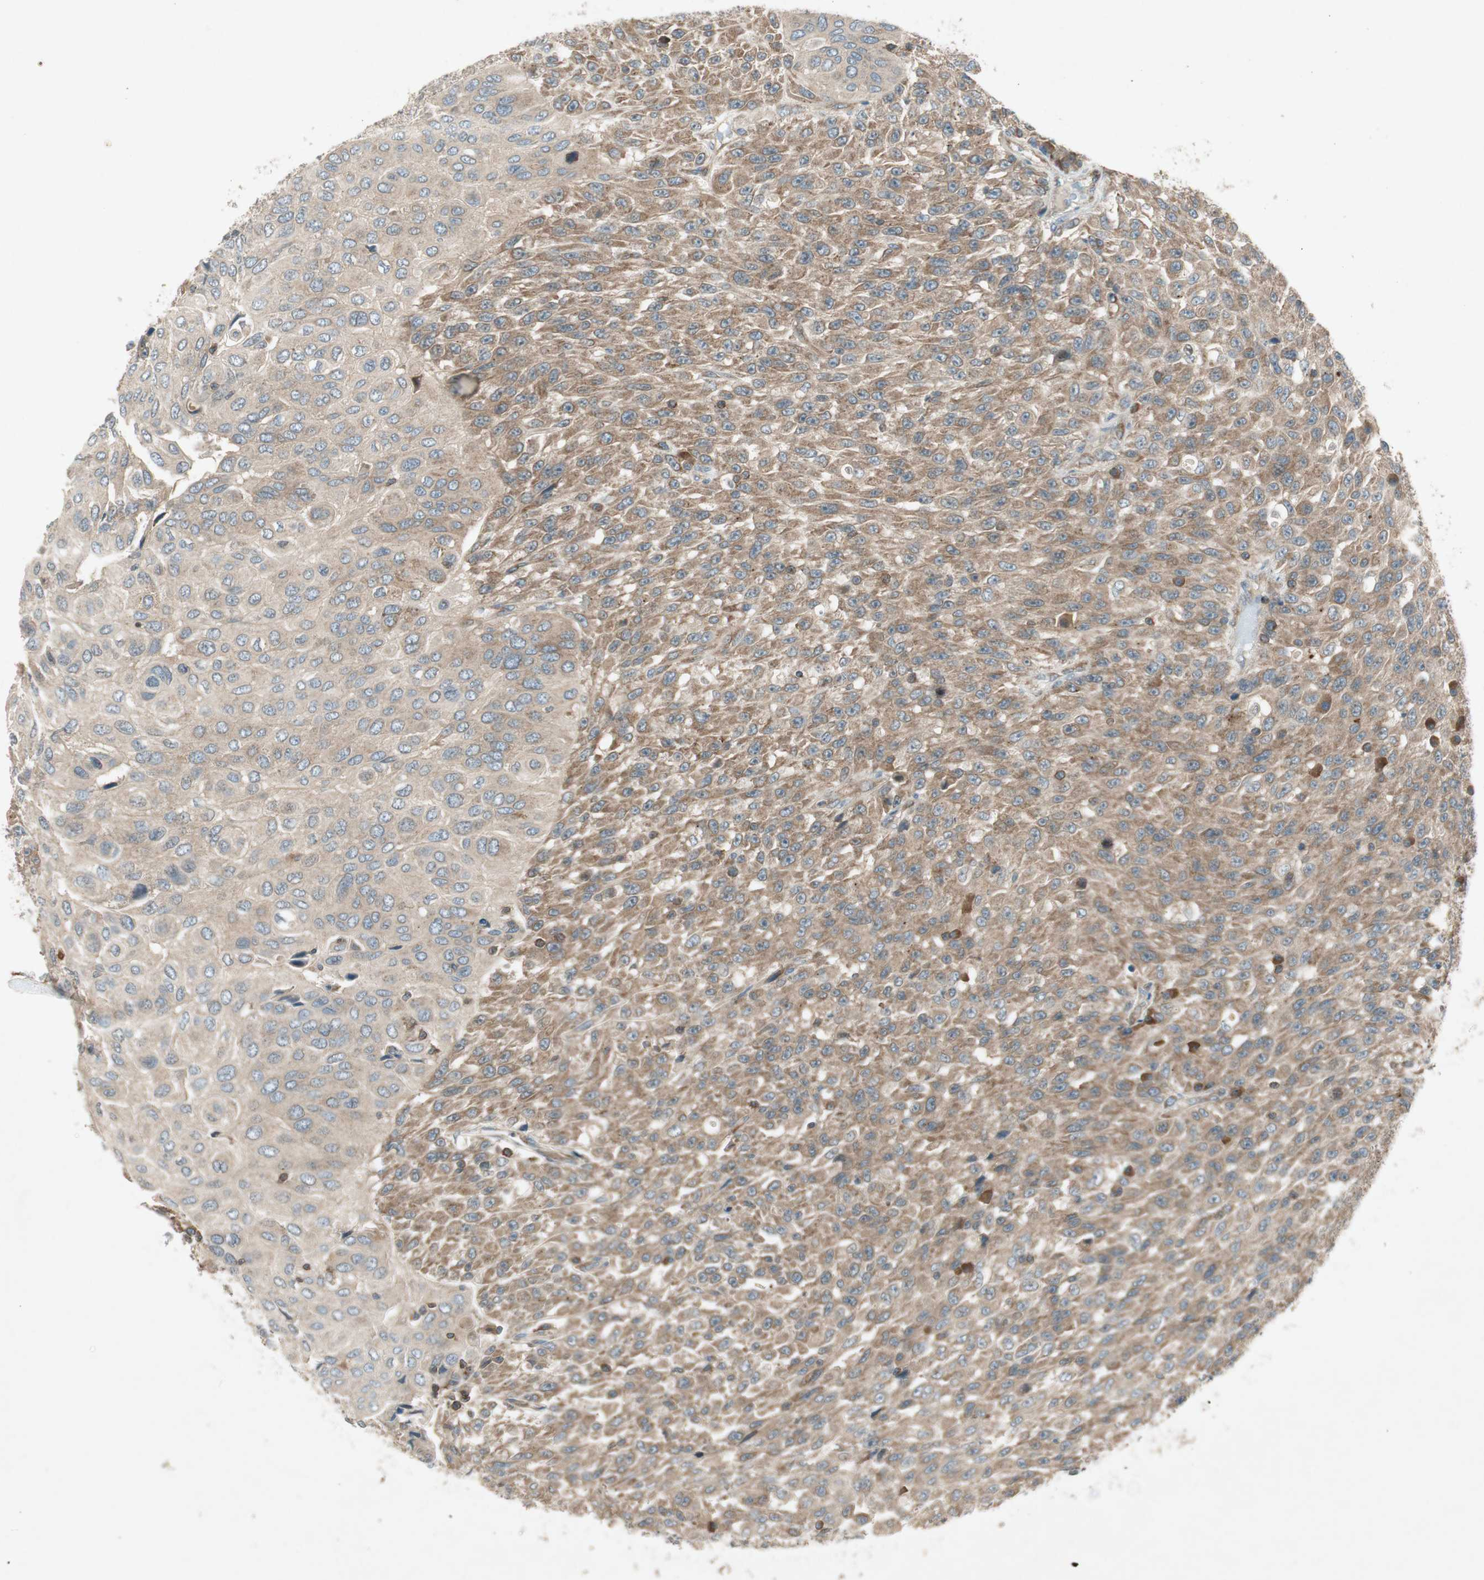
{"staining": {"intensity": "strong", "quantity": ">75%", "location": "cytoplasmic/membranous"}, "tissue": "urothelial cancer", "cell_type": "Tumor cells", "image_type": "cancer", "snomed": [{"axis": "morphology", "description": "Urothelial carcinoma, High grade"}, {"axis": "topography", "description": "Urinary bladder"}], "caption": "Protein staining of urothelial carcinoma (high-grade) tissue demonstrates strong cytoplasmic/membranous expression in about >75% of tumor cells. (brown staining indicates protein expression, while blue staining denotes nuclei).", "gene": "CHADL", "patient": {"sex": "male", "age": 66}}